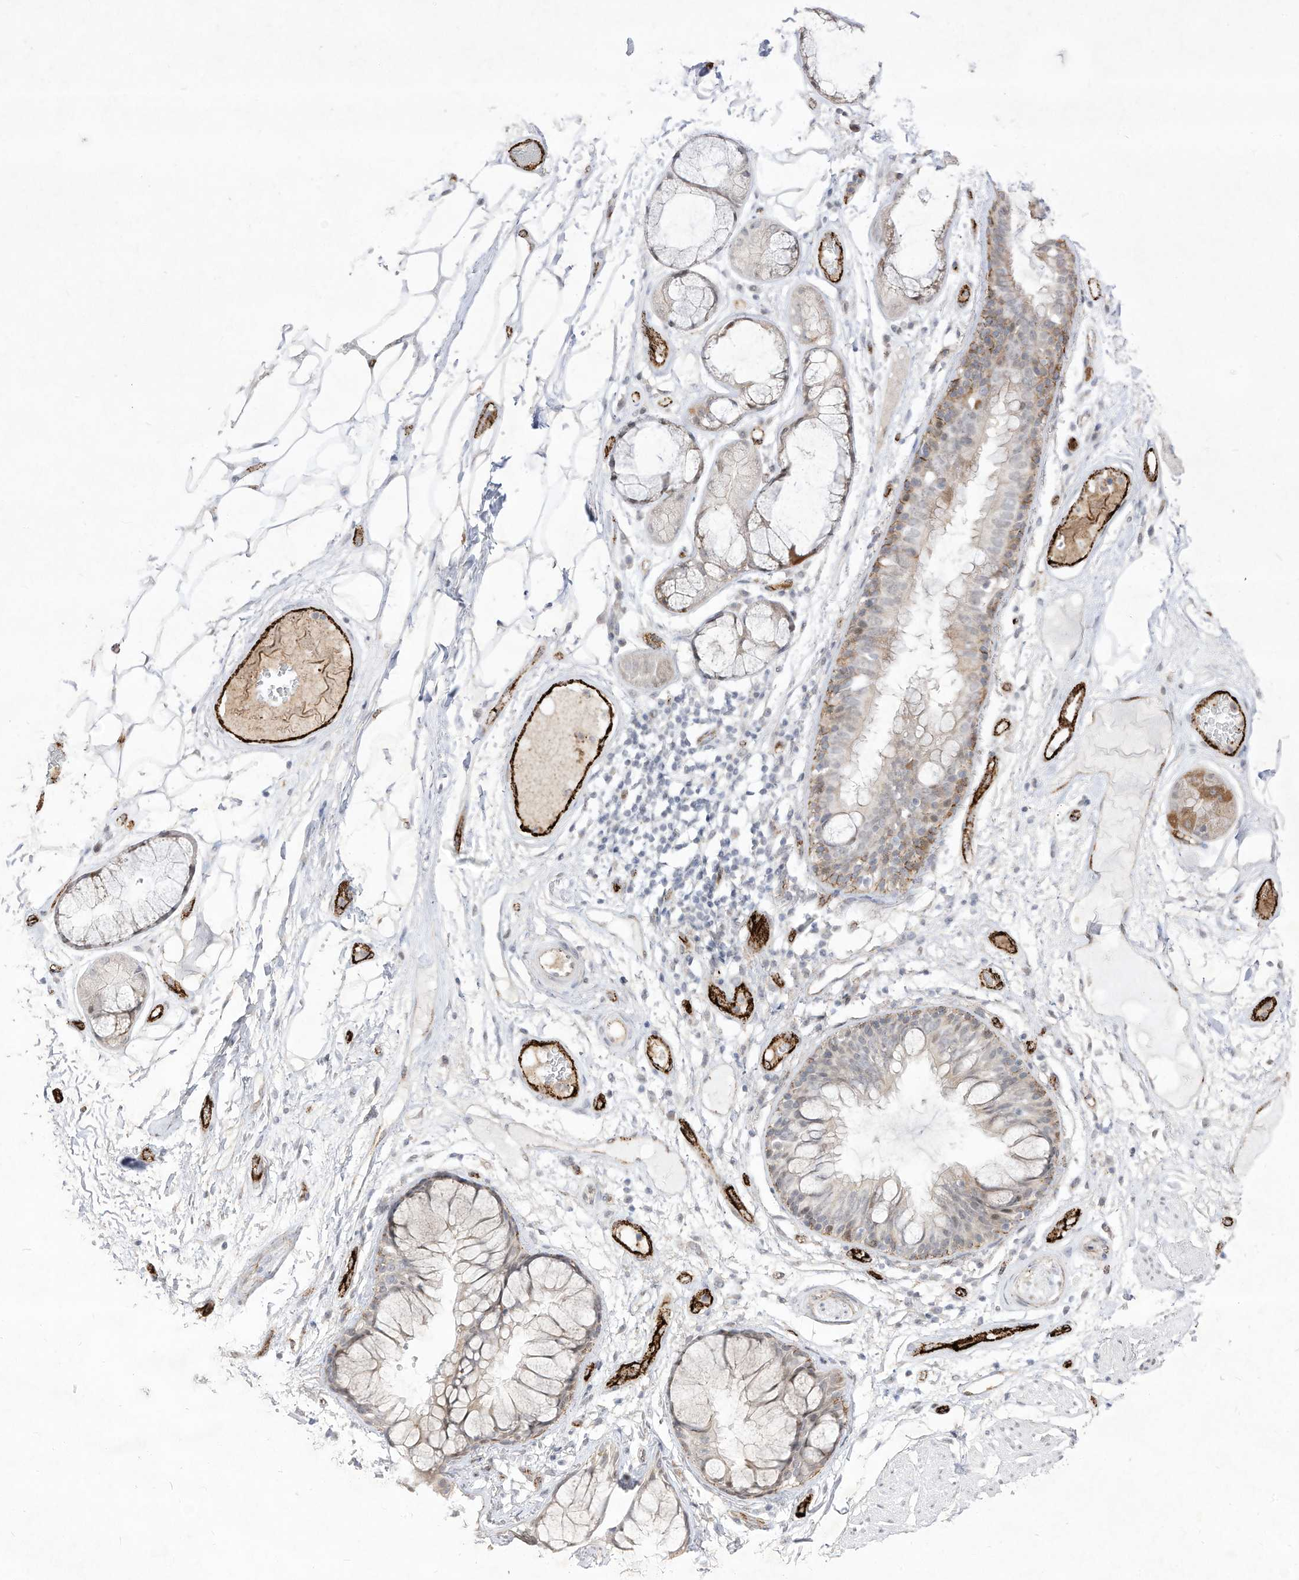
{"staining": {"intensity": "negative", "quantity": "none", "location": "none"}, "tissue": "adipose tissue", "cell_type": "Adipocytes", "image_type": "normal", "snomed": [{"axis": "morphology", "description": "Normal tissue, NOS"}, {"axis": "topography", "description": "Bronchus"}], "caption": "A high-resolution micrograph shows IHC staining of unremarkable adipose tissue, which exhibits no significant expression in adipocytes.", "gene": "ZGRF1", "patient": {"sex": "male", "age": 66}}